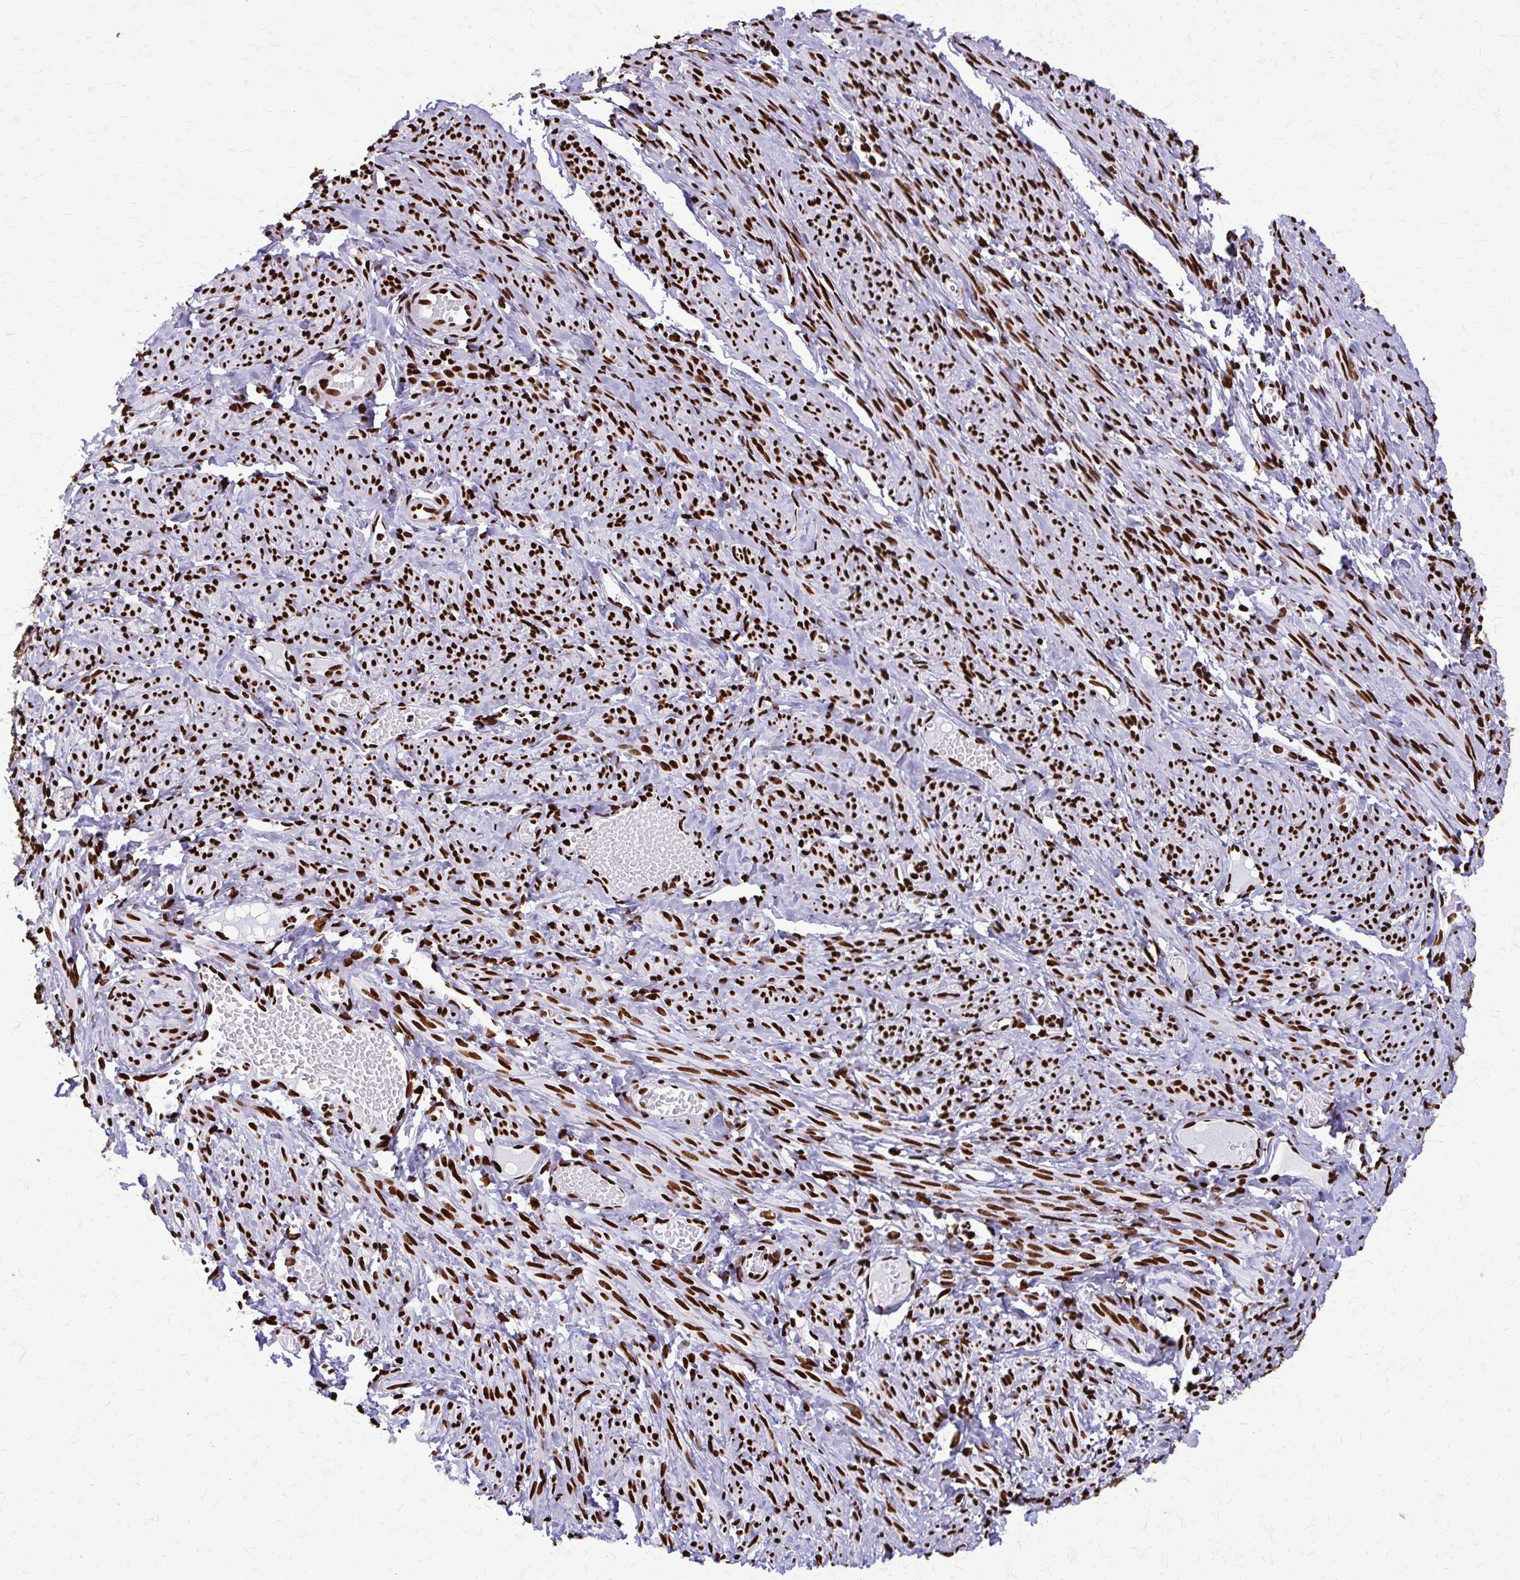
{"staining": {"intensity": "strong", "quantity": ">75%", "location": "nuclear"}, "tissue": "smooth muscle", "cell_type": "Smooth muscle cells", "image_type": "normal", "snomed": [{"axis": "morphology", "description": "Normal tissue, NOS"}, {"axis": "topography", "description": "Smooth muscle"}], "caption": "A high amount of strong nuclear expression is appreciated in about >75% of smooth muscle cells in normal smooth muscle.", "gene": "SFPQ", "patient": {"sex": "female", "age": 65}}